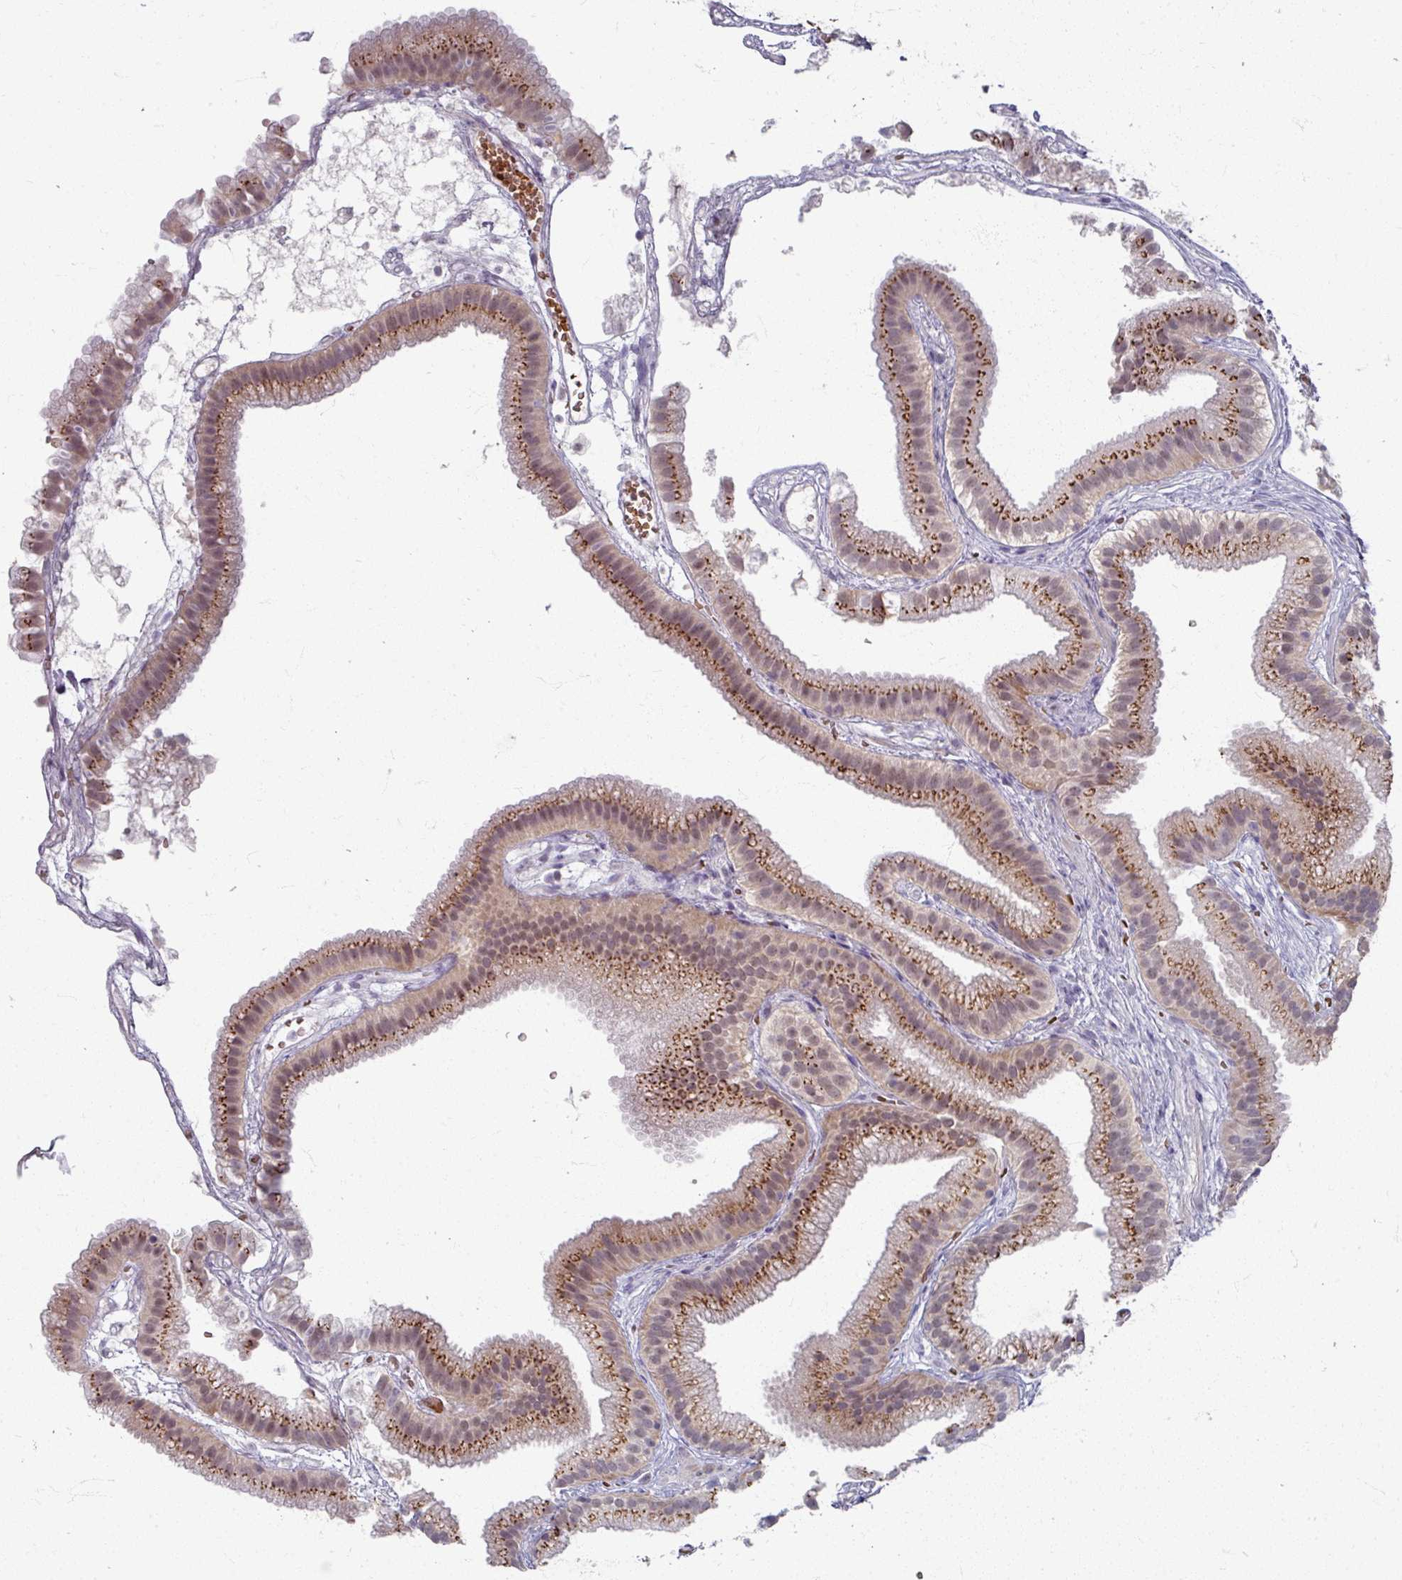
{"staining": {"intensity": "strong", "quantity": "25%-75%", "location": "cytoplasmic/membranous"}, "tissue": "gallbladder", "cell_type": "Glandular cells", "image_type": "normal", "snomed": [{"axis": "morphology", "description": "Normal tissue, NOS"}, {"axis": "topography", "description": "Gallbladder"}], "caption": "The image reveals staining of unremarkable gallbladder, revealing strong cytoplasmic/membranous protein positivity (brown color) within glandular cells. (DAB (3,3'-diaminobenzidine) IHC, brown staining for protein, blue staining for nuclei).", "gene": "KMT5C", "patient": {"sex": "female", "age": 63}}